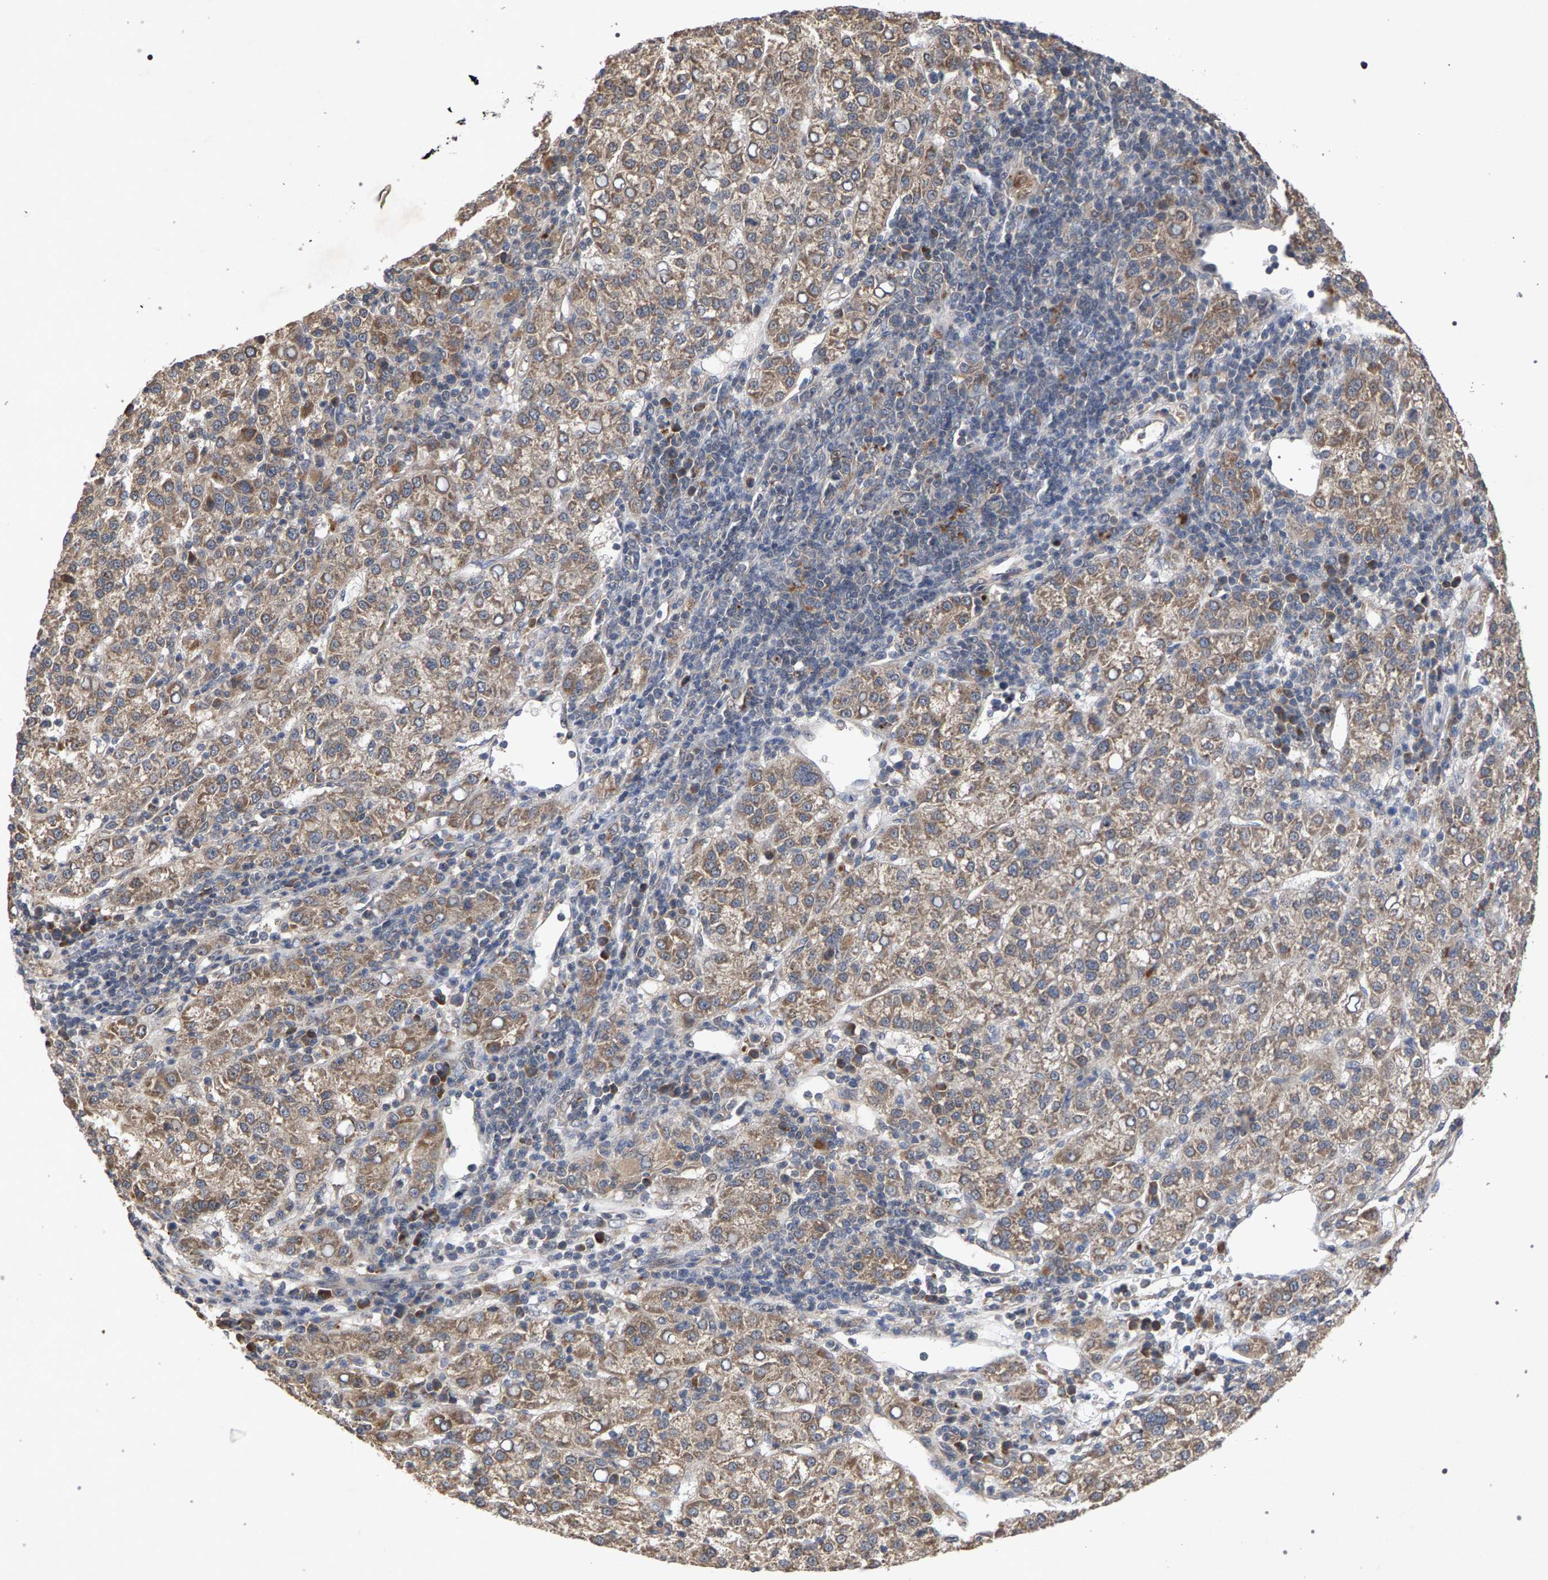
{"staining": {"intensity": "weak", "quantity": "25%-75%", "location": "cytoplasmic/membranous"}, "tissue": "liver cancer", "cell_type": "Tumor cells", "image_type": "cancer", "snomed": [{"axis": "morphology", "description": "Carcinoma, Hepatocellular, NOS"}, {"axis": "topography", "description": "Liver"}], "caption": "There is low levels of weak cytoplasmic/membranous expression in tumor cells of liver cancer (hepatocellular carcinoma), as demonstrated by immunohistochemical staining (brown color).", "gene": "SLC4A4", "patient": {"sex": "female", "age": 58}}